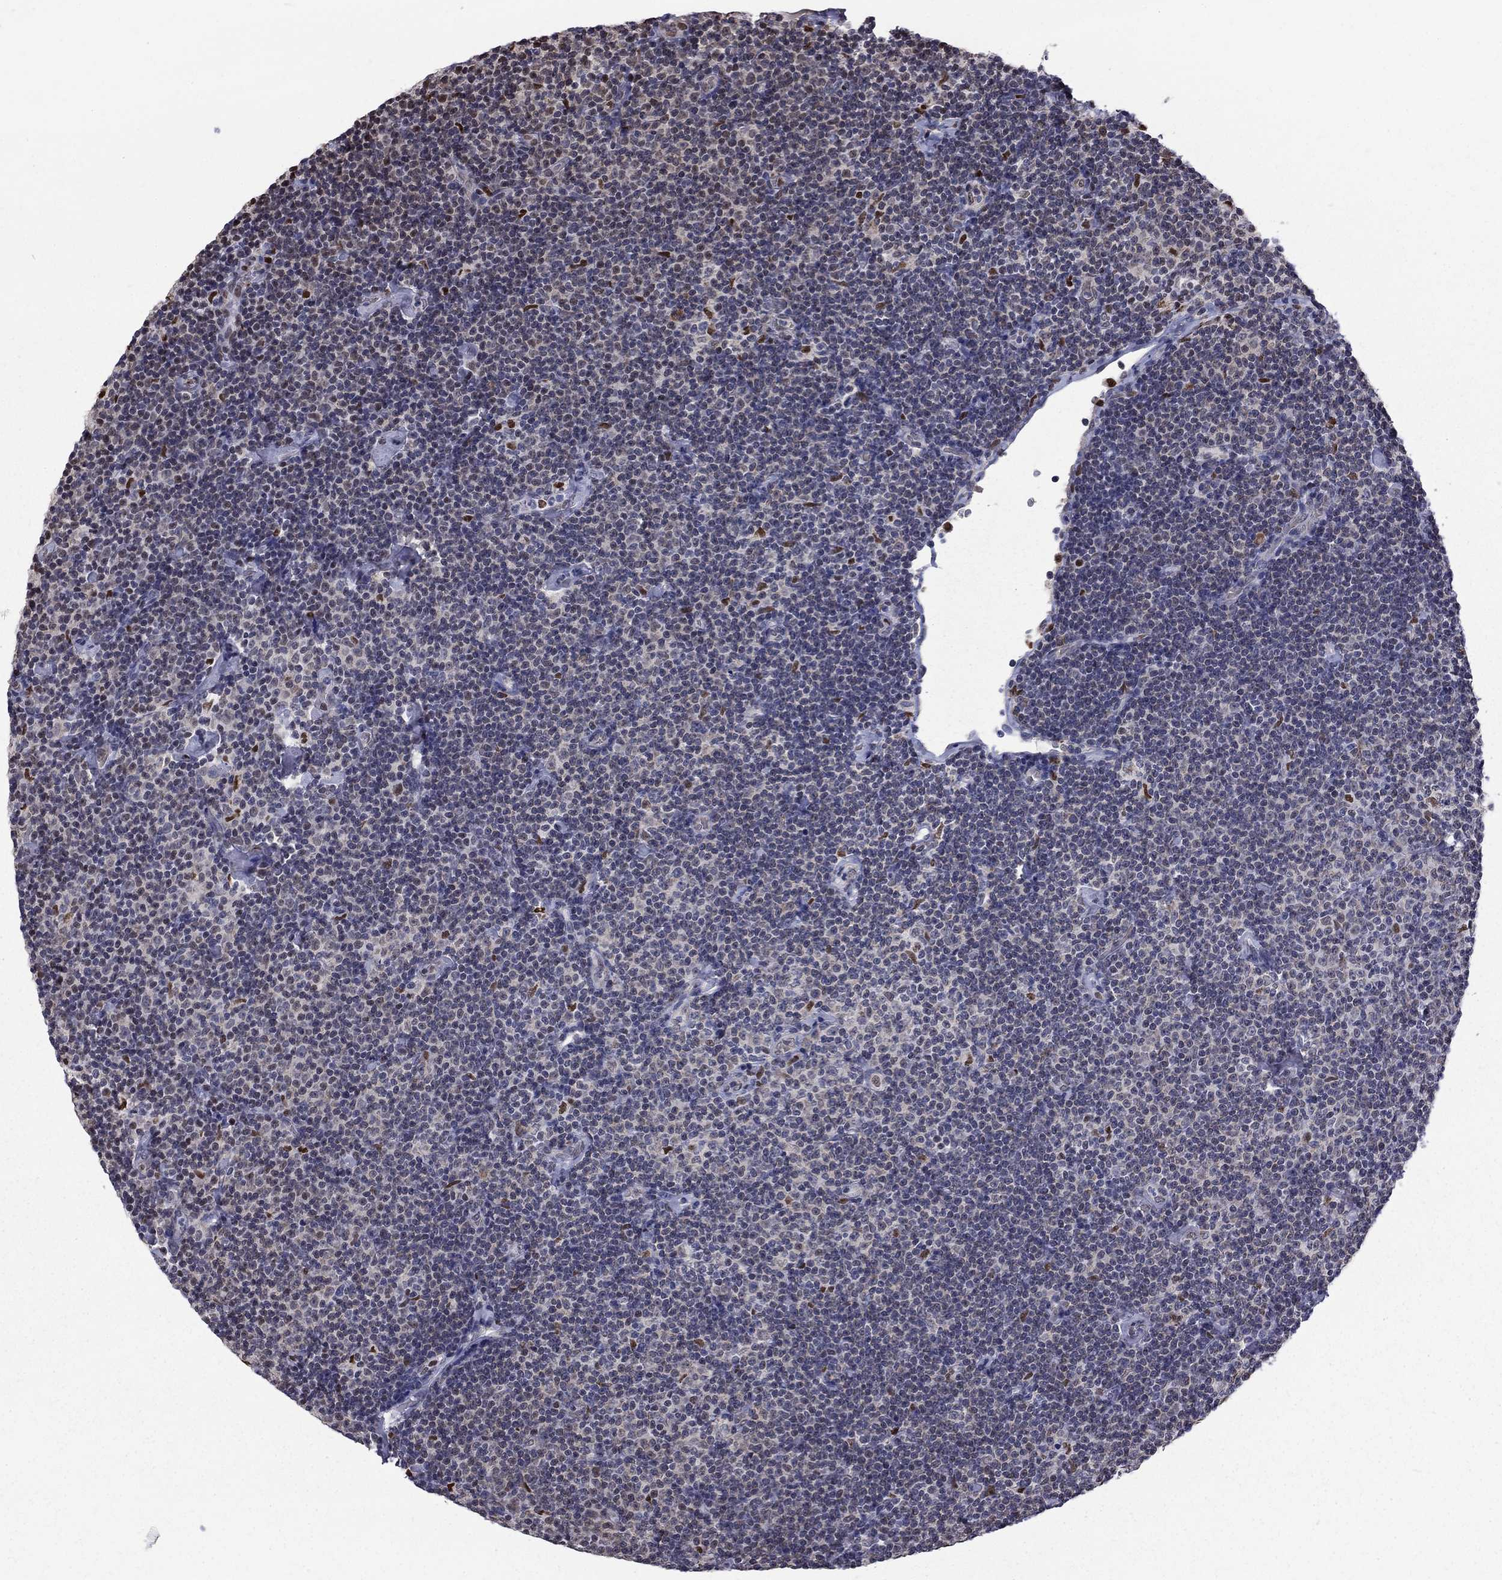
{"staining": {"intensity": "negative", "quantity": "none", "location": "none"}, "tissue": "lymphoma", "cell_type": "Tumor cells", "image_type": "cancer", "snomed": [{"axis": "morphology", "description": "Malignant lymphoma, non-Hodgkin's type, Low grade"}, {"axis": "topography", "description": "Lymph node"}], "caption": "Lymphoma was stained to show a protein in brown. There is no significant staining in tumor cells.", "gene": "HSPB2", "patient": {"sex": "male", "age": 81}}